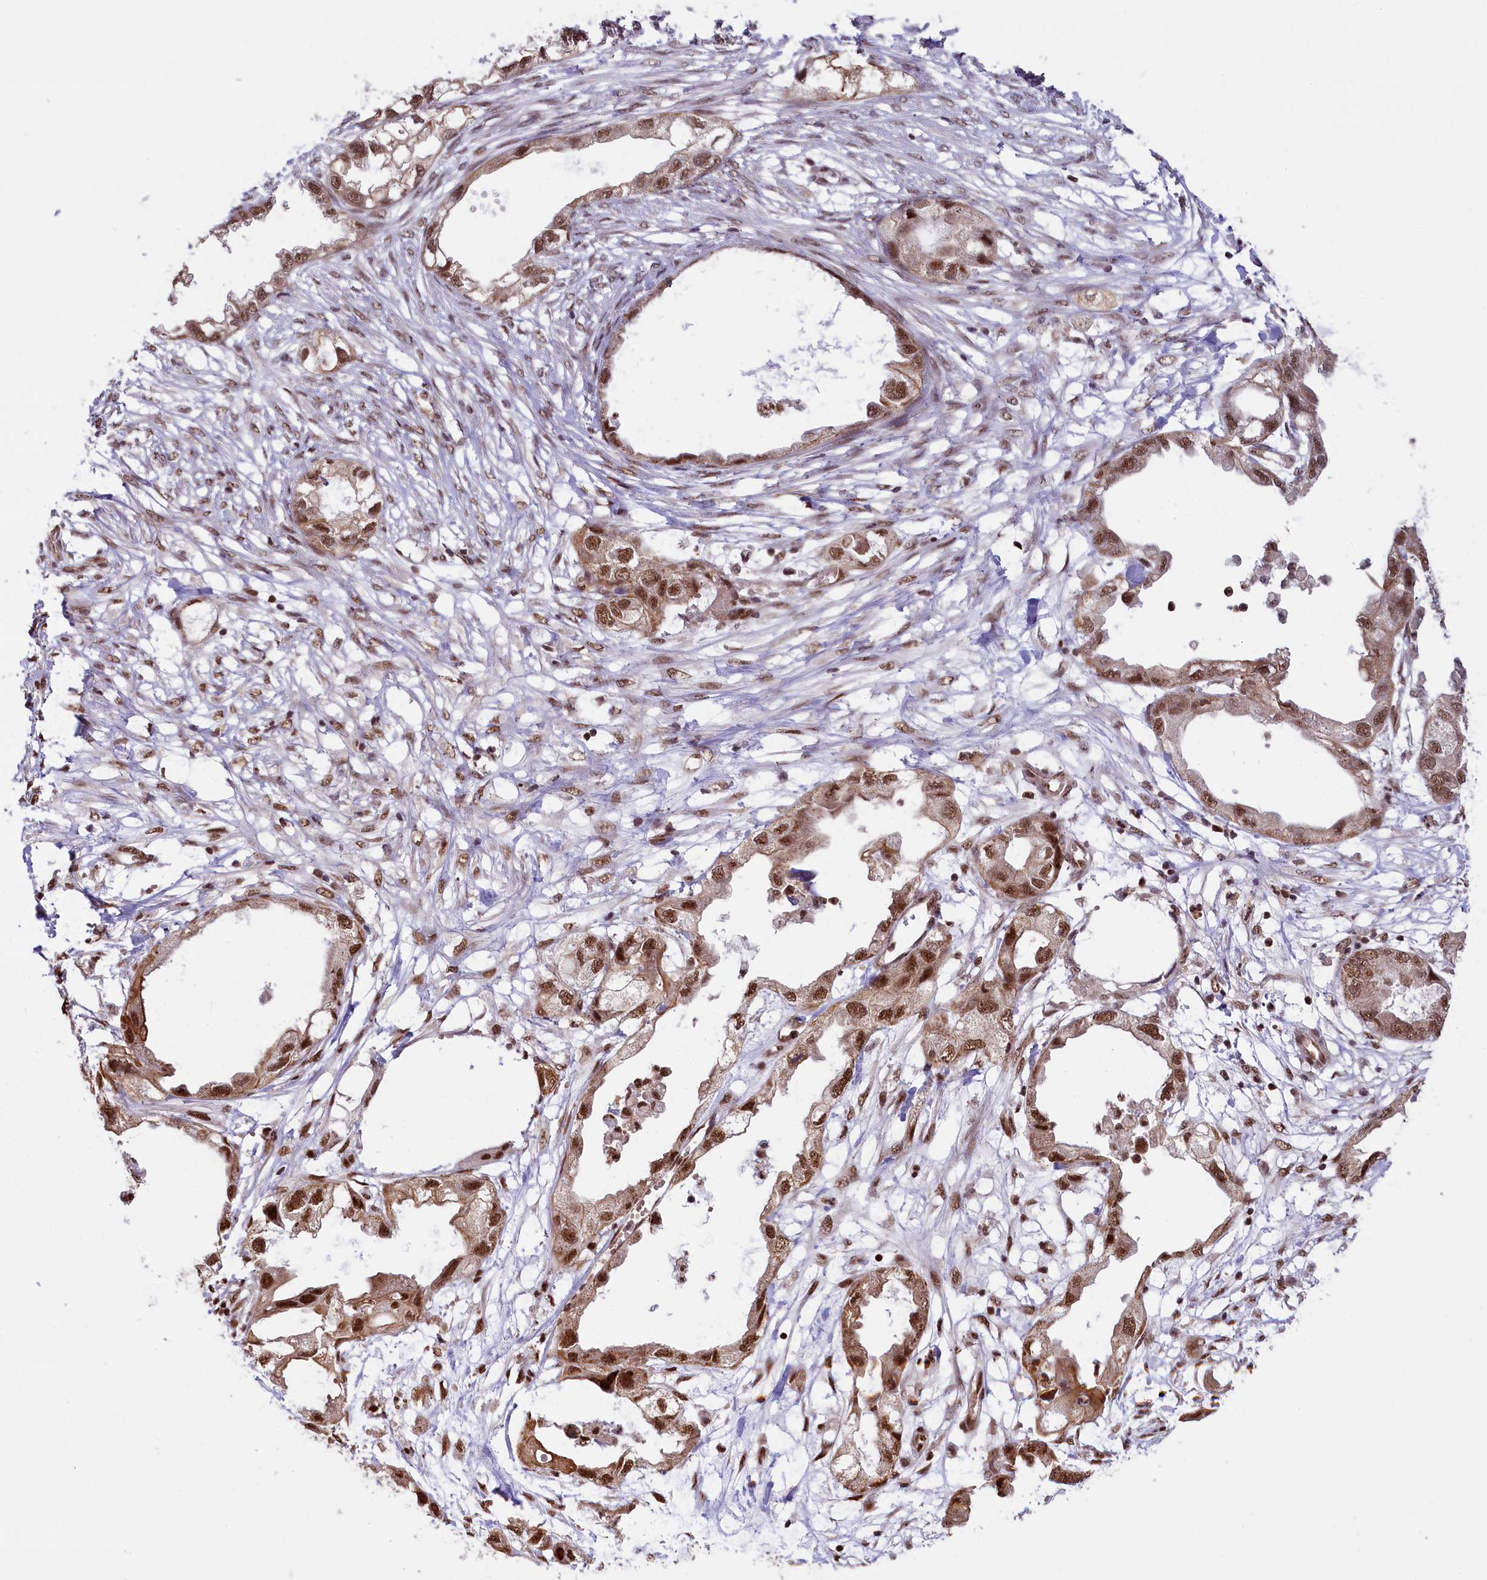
{"staining": {"intensity": "moderate", "quantity": ">75%", "location": "cytoplasmic/membranous,nuclear"}, "tissue": "endometrial cancer", "cell_type": "Tumor cells", "image_type": "cancer", "snomed": [{"axis": "morphology", "description": "Adenocarcinoma, NOS"}, {"axis": "morphology", "description": "Adenocarcinoma, metastatic, NOS"}, {"axis": "topography", "description": "Adipose tissue"}, {"axis": "topography", "description": "Endometrium"}], "caption": "There is medium levels of moderate cytoplasmic/membranous and nuclear positivity in tumor cells of endometrial adenocarcinoma, as demonstrated by immunohistochemical staining (brown color).", "gene": "CARD8", "patient": {"sex": "female", "age": 67}}